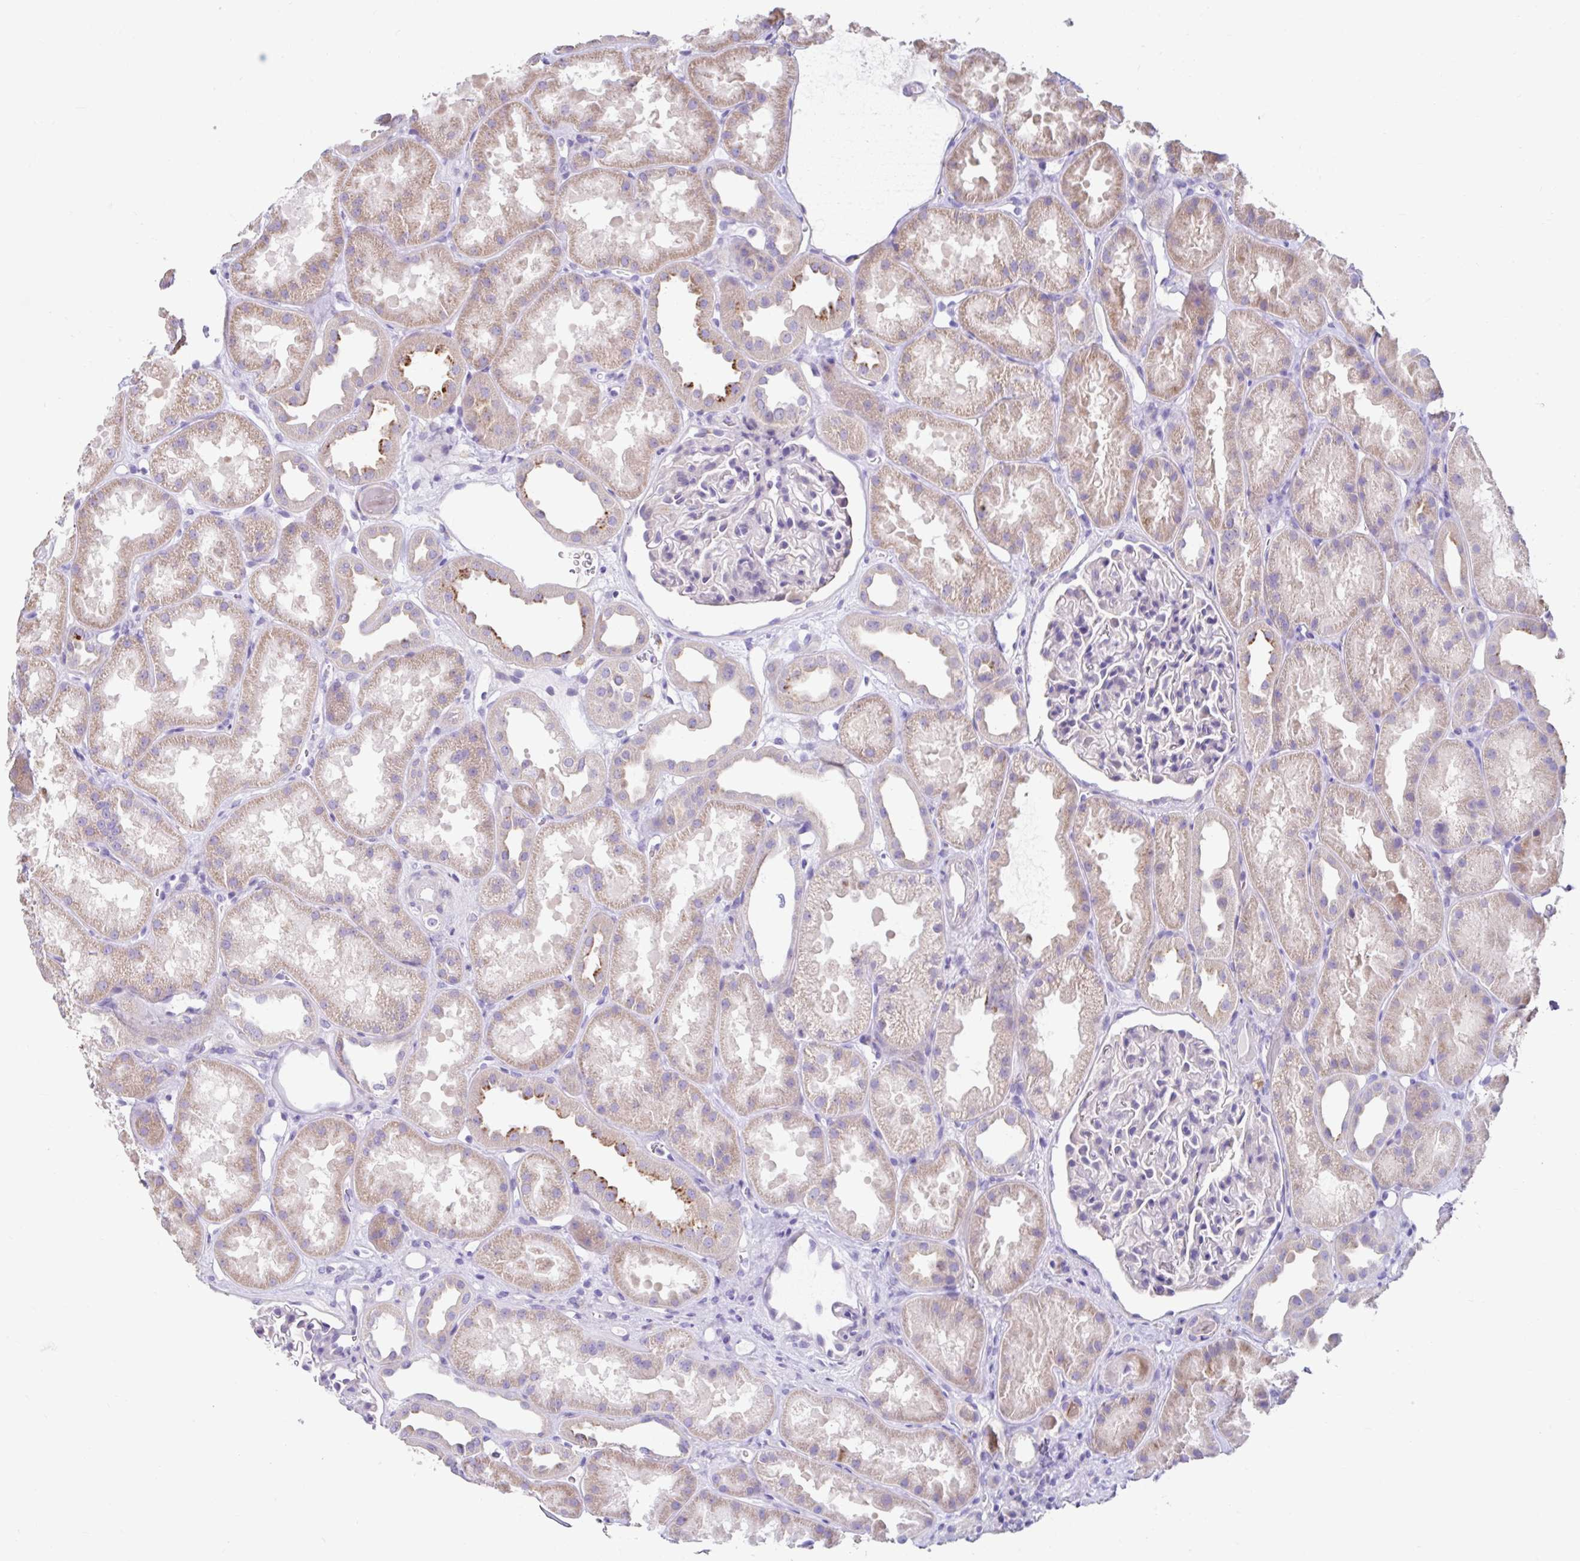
{"staining": {"intensity": "negative", "quantity": "none", "location": "none"}, "tissue": "kidney", "cell_type": "Cells in glomeruli", "image_type": "normal", "snomed": [{"axis": "morphology", "description": "Normal tissue, NOS"}, {"axis": "topography", "description": "Kidney"}], "caption": "The histopathology image displays no significant staining in cells in glomeruli of kidney.", "gene": "ZNF33A", "patient": {"sex": "male", "age": 61}}